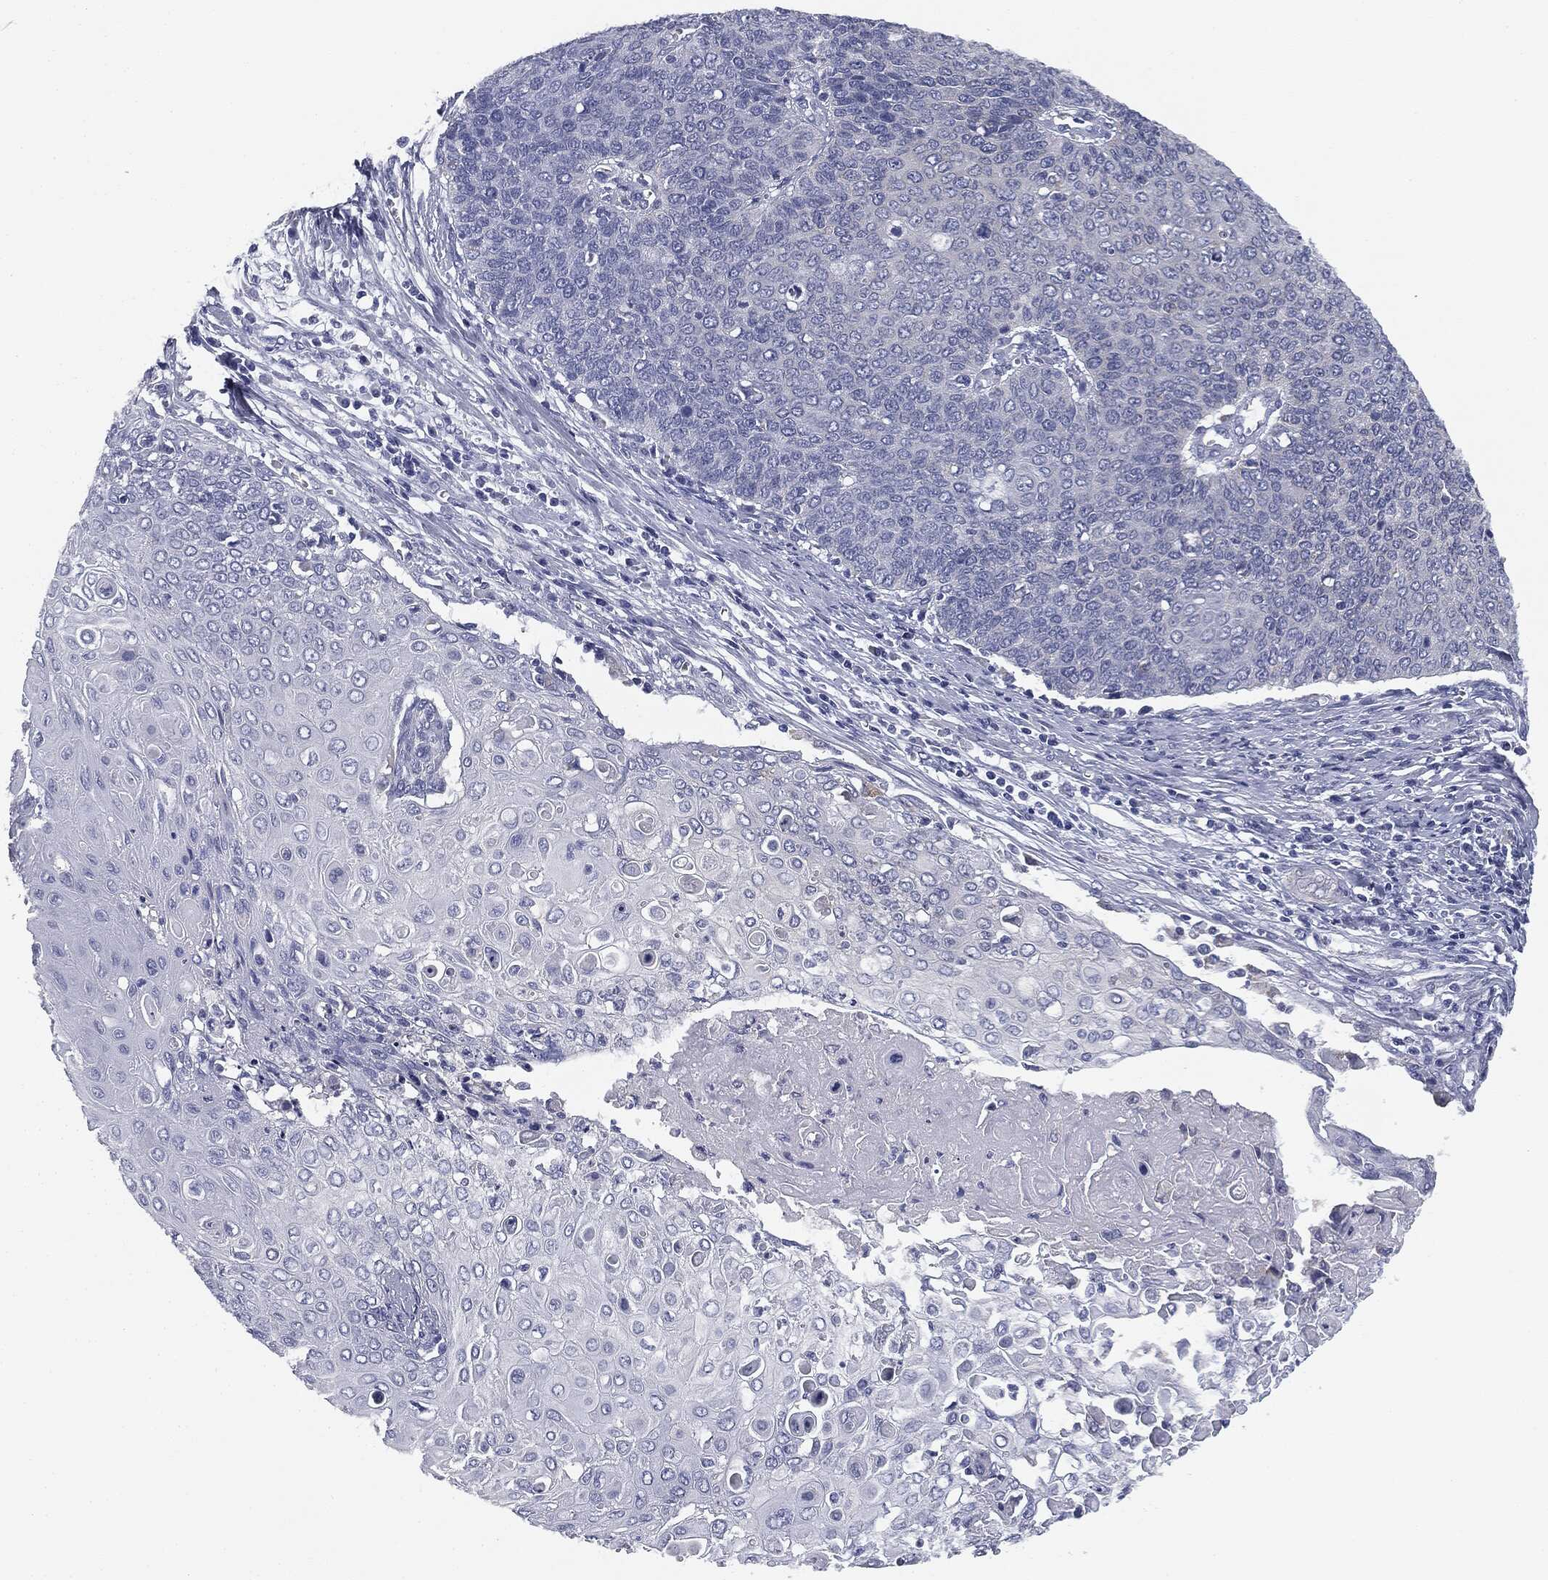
{"staining": {"intensity": "negative", "quantity": "none", "location": "none"}, "tissue": "cervical cancer", "cell_type": "Tumor cells", "image_type": "cancer", "snomed": [{"axis": "morphology", "description": "Squamous cell carcinoma, NOS"}, {"axis": "topography", "description": "Cervix"}], "caption": "DAB (3,3'-diaminobenzidine) immunohistochemical staining of cervical cancer reveals no significant staining in tumor cells.", "gene": "MIER2", "patient": {"sex": "female", "age": 39}}